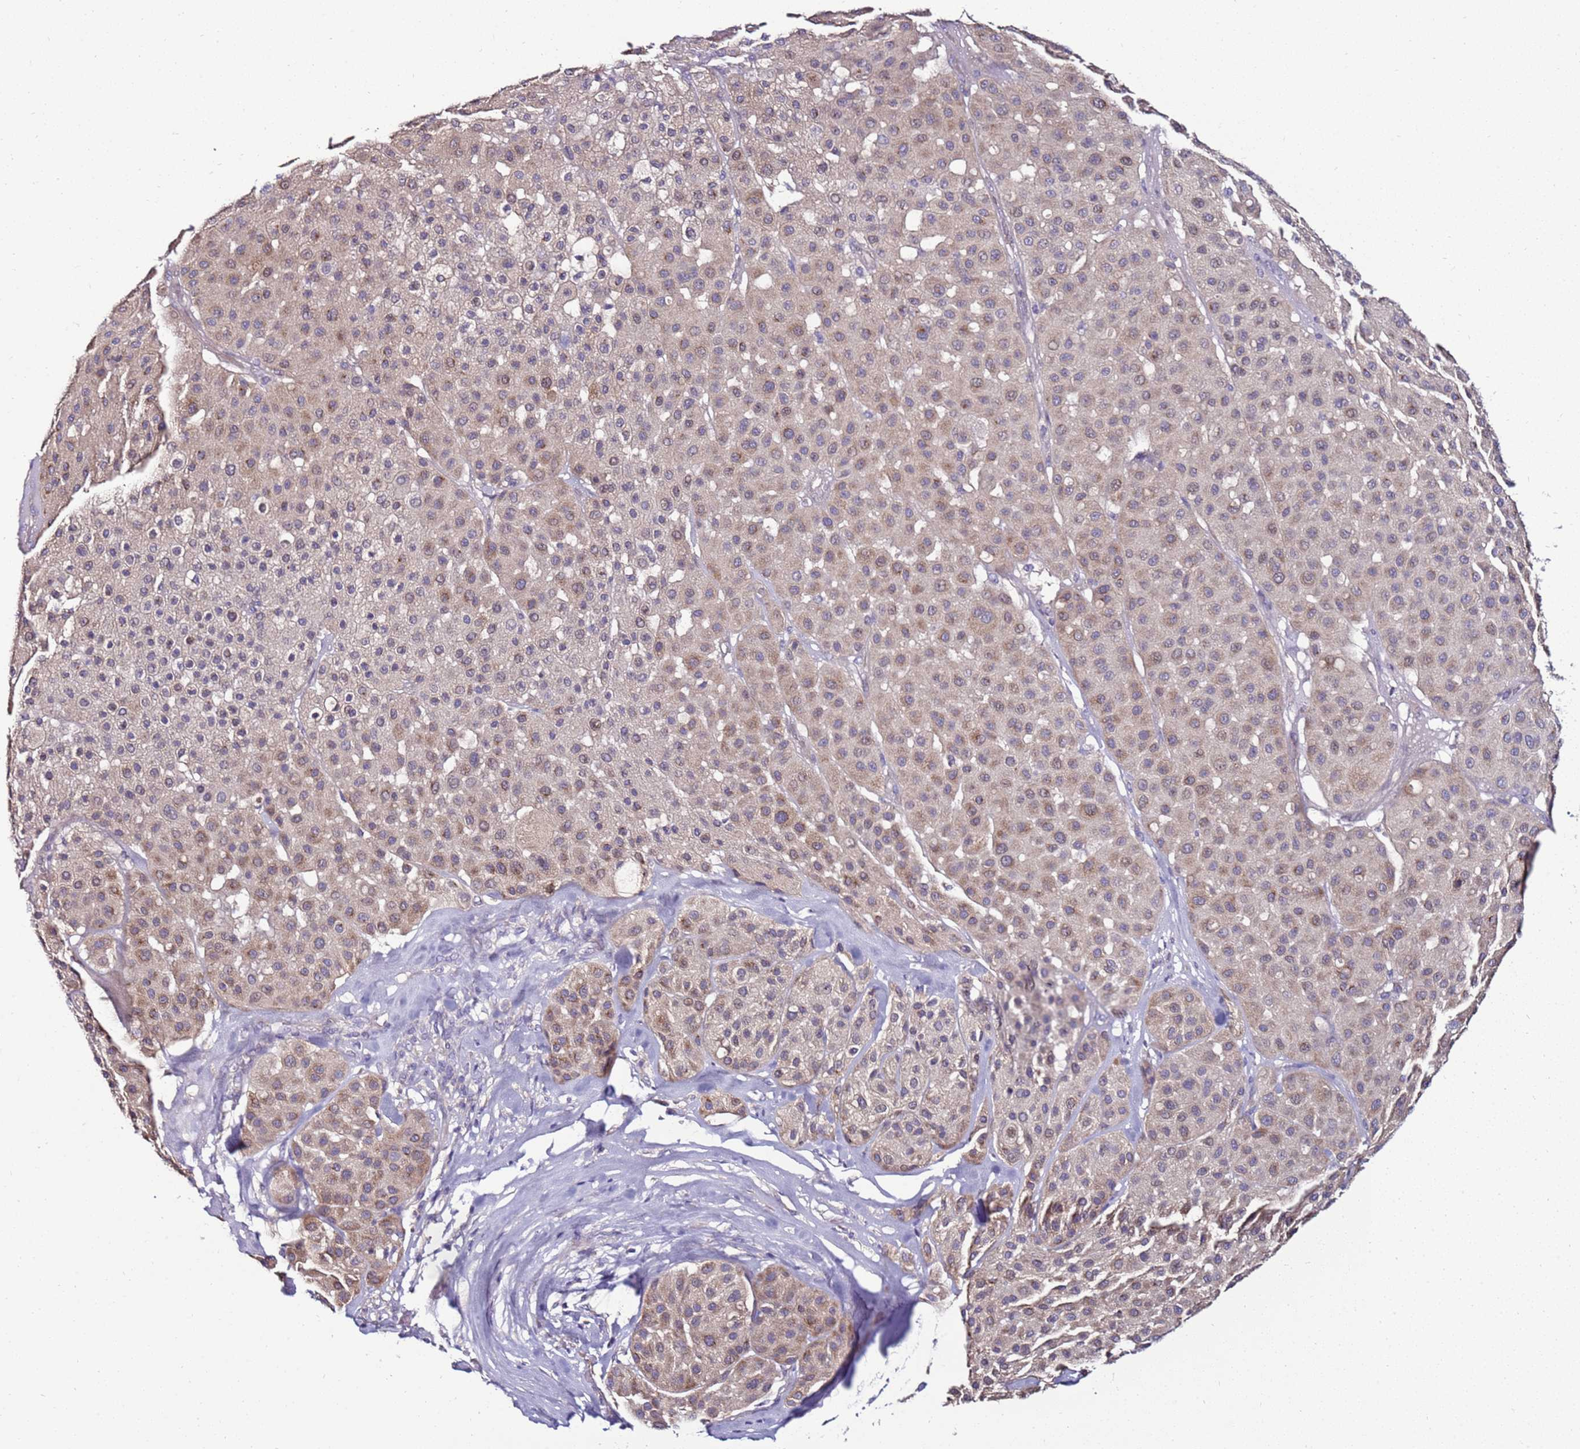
{"staining": {"intensity": "moderate", "quantity": "25%-75%", "location": "cytoplasmic/membranous"}, "tissue": "melanoma", "cell_type": "Tumor cells", "image_type": "cancer", "snomed": [{"axis": "morphology", "description": "Malignant melanoma, Metastatic site"}, {"axis": "topography", "description": "Smooth muscle"}], "caption": "Malignant melanoma (metastatic site) tissue shows moderate cytoplasmic/membranous staining in approximately 25%-75% of tumor cells", "gene": "GPN3", "patient": {"sex": "male", "age": 41}}